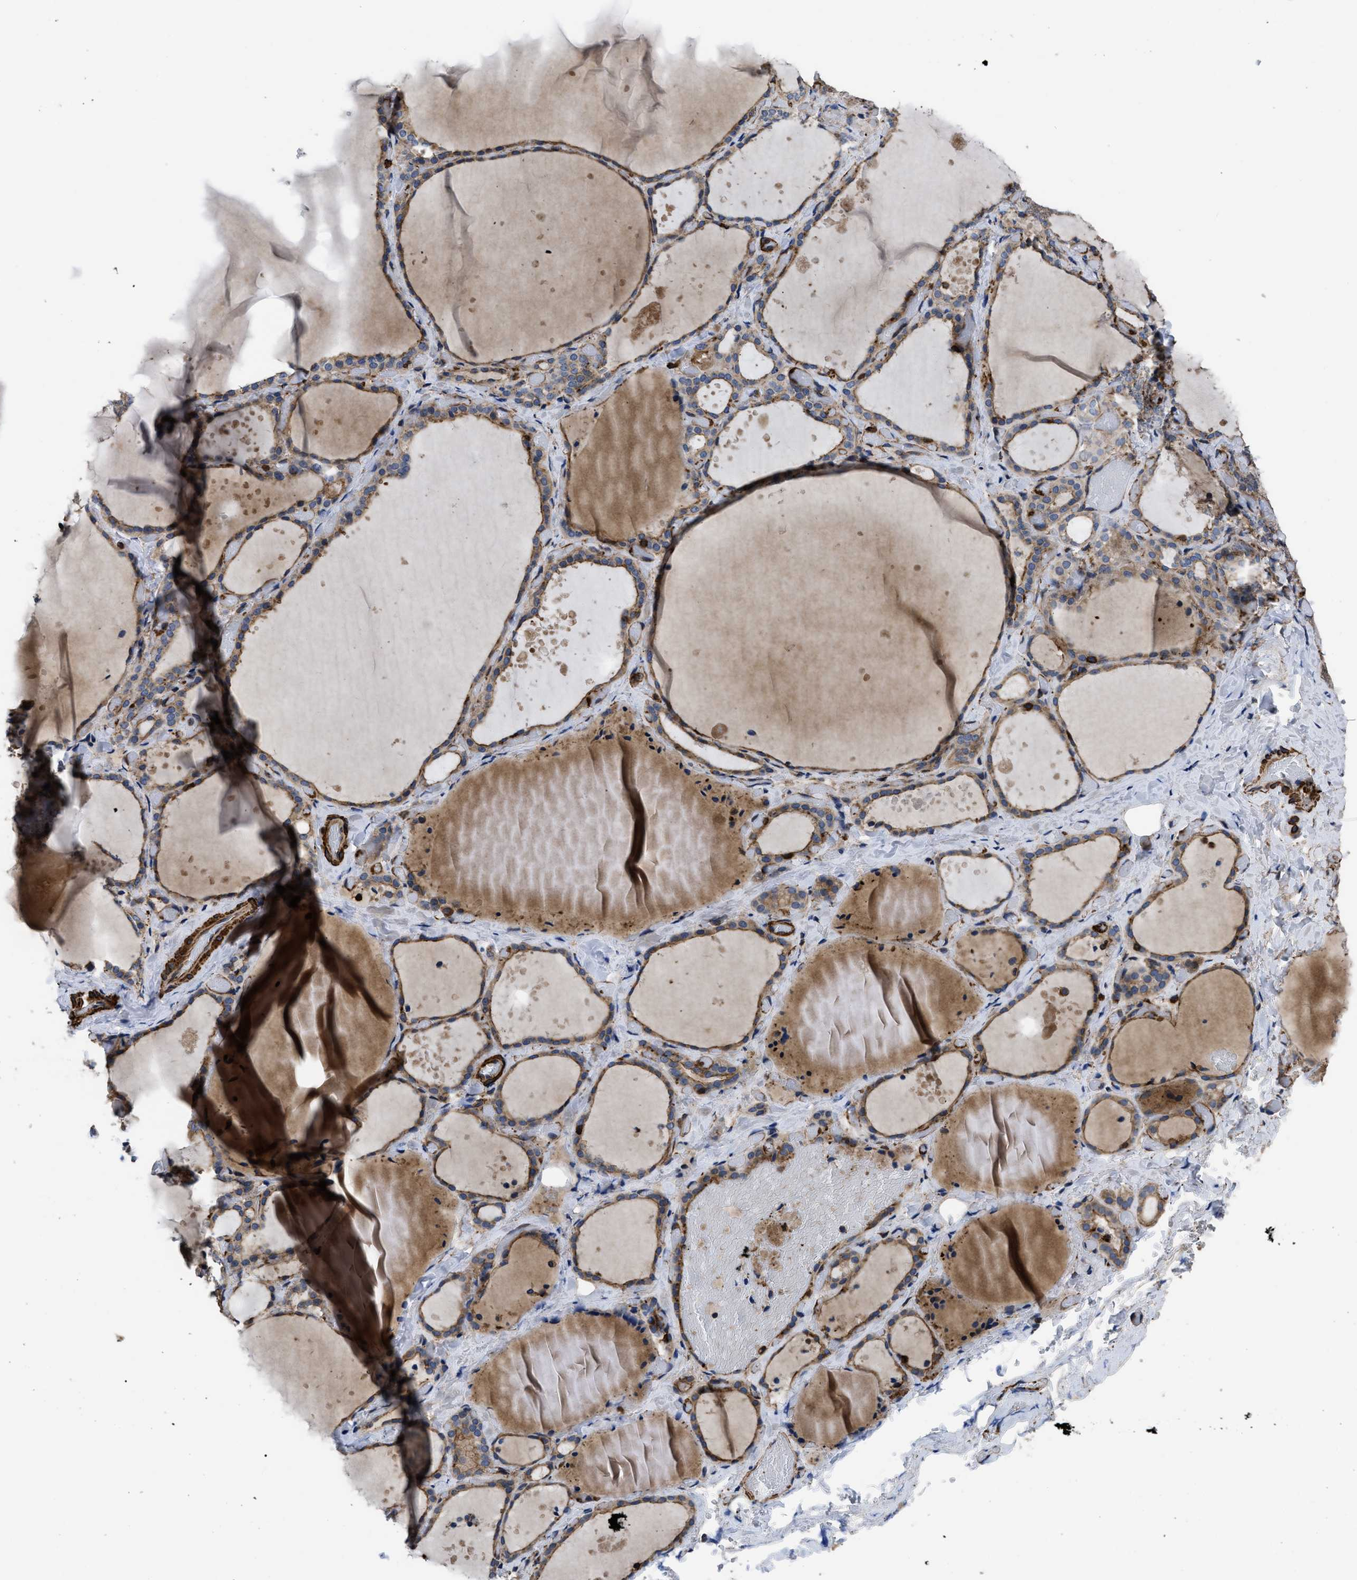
{"staining": {"intensity": "moderate", "quantity": ">75%", "location": "cytoplasmic/membranous"}, "tissue": "thyroid gland", "cell_type": "Glandular cells", "image_type": "normal", "snomed": [{"axis": "morphology", "description": "Normal tissue, NOS"}, {"axis": "topography", "description": "Thyroid gland"}], "caption": "Immunohistochemical staining of benign thyroid gland shows medium levels of moderate cytoplasmic/membranous staining in about >75% of glandular cells. The staining is performed using DAB brown chromogen to label protein expression. The nuclei are counter-stained blue using hematoxylin.", "gene": "SCUBE2", "patient": {"sex": "female", "age": 44}}